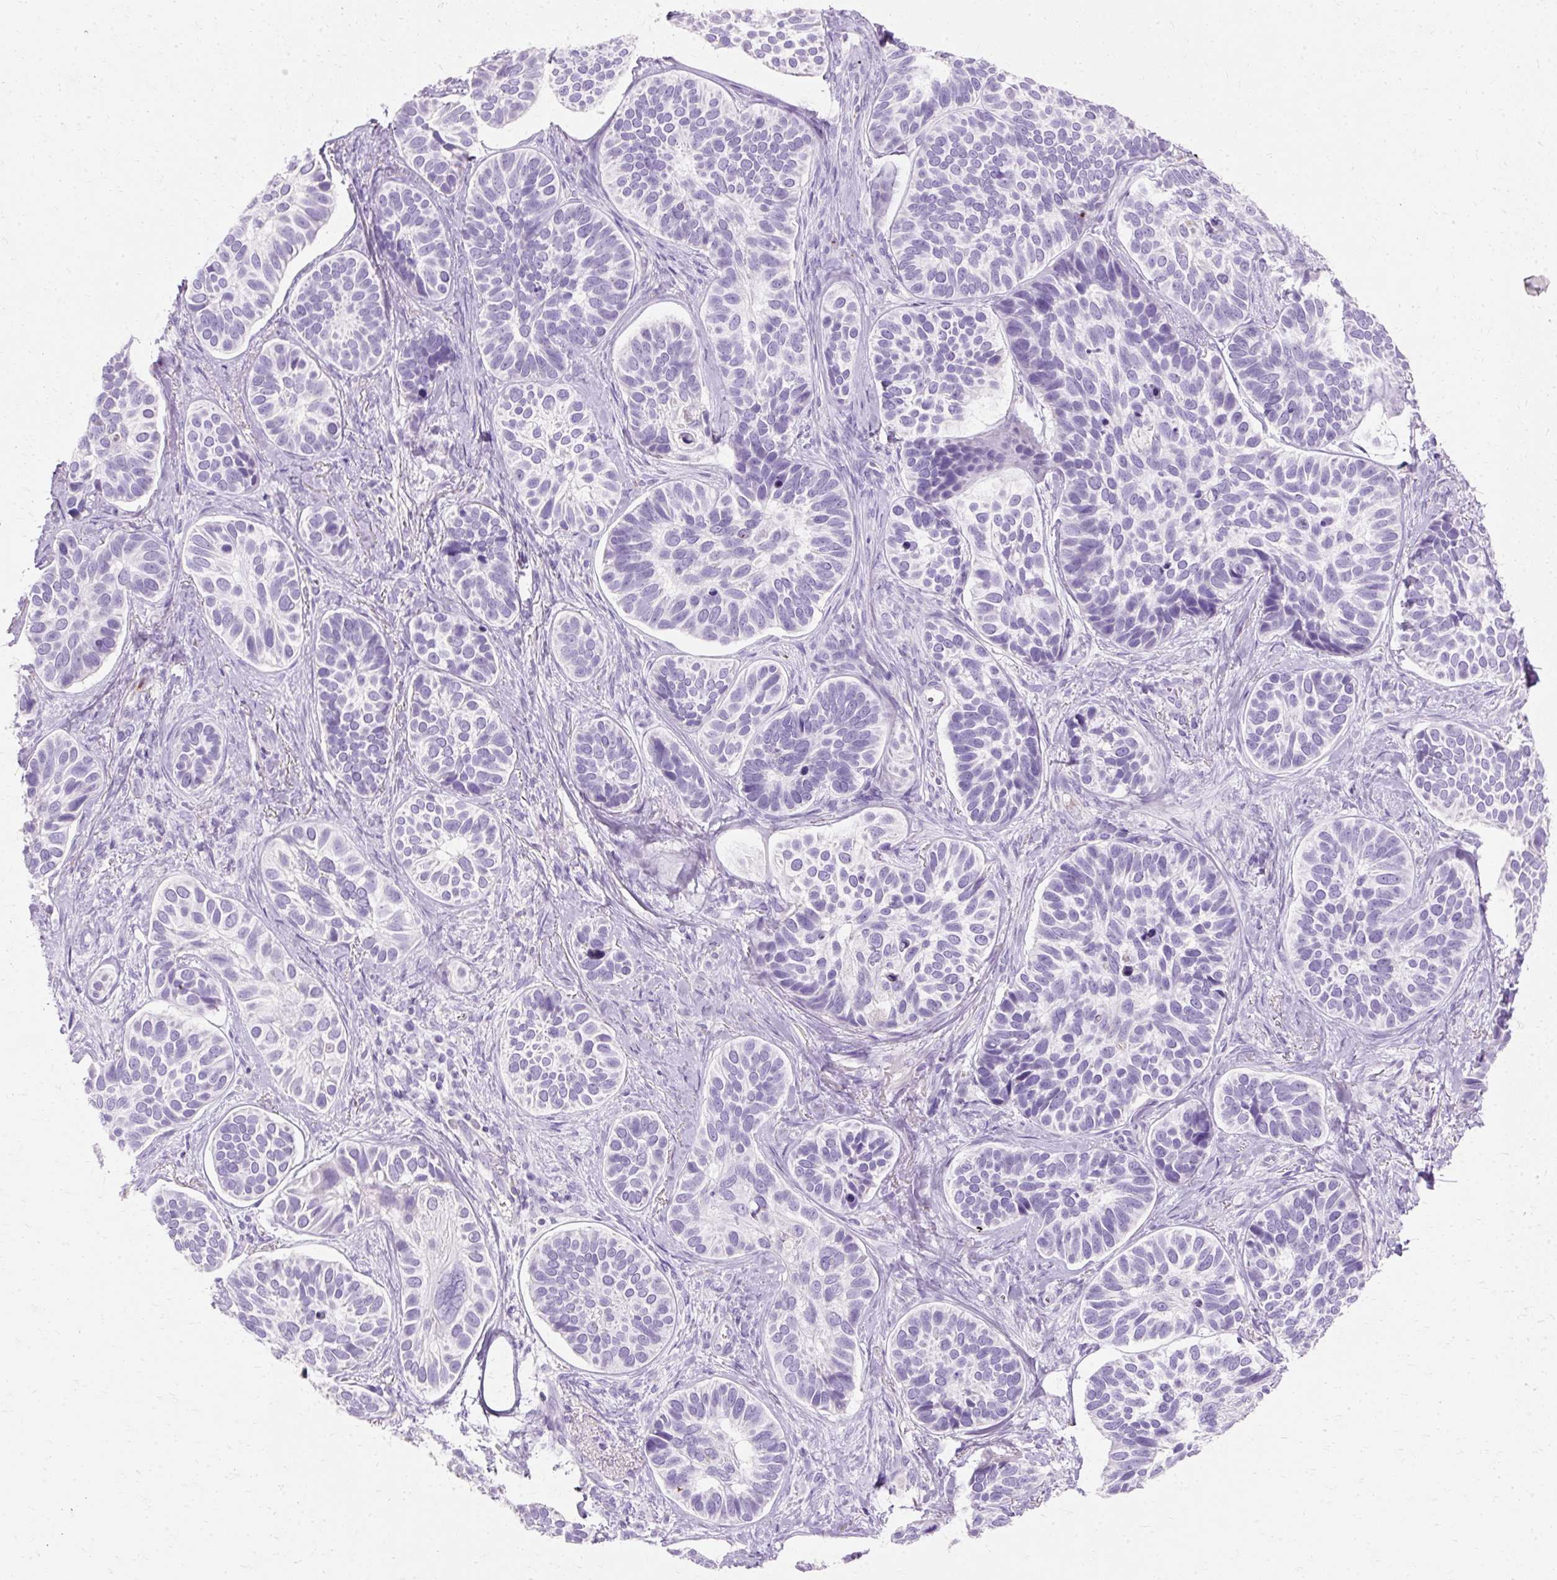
{"staining": {"intensity": "negative", "quantity": "none", "location": "none"}, "tissue": "skin cancer", "cell_type": "Tumor cells", "image_type": "cancer", "snomed": [{"axis": "morphology", "description": "Basal cell carcinoma"}, {"axis": "topography", "description": "Skin"}], "caption": "This is a micrograph of immunohistochemistry (IHC) staining of skin cancer (basal cell carcinoma), which shows no staining in tumor cells.", "gene": "DEFA1", "patient": {"sex": "male", "age": 62}}